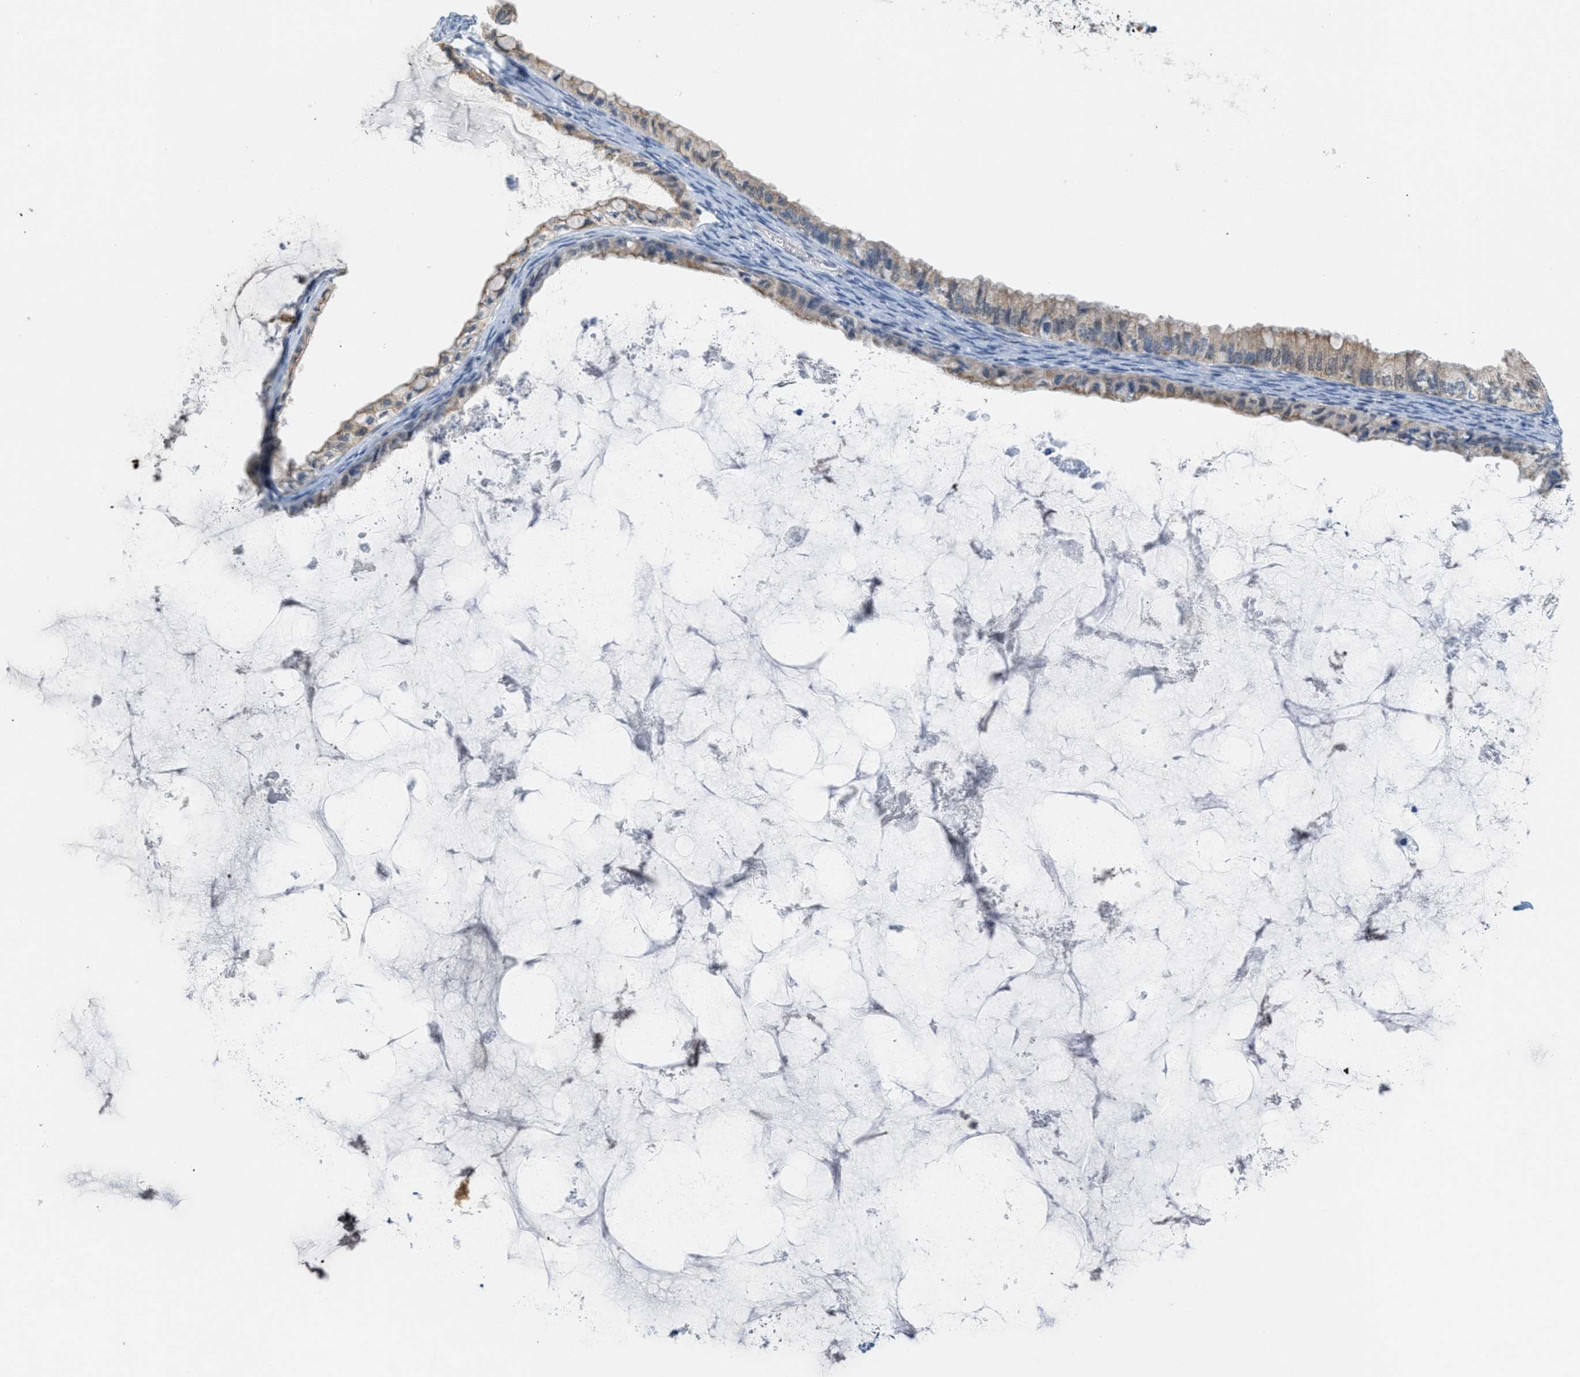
{"staining": {"intensity": "moderate", "quantity": "25%-75%", "location": "cytoplasmic/membranous"}, "tissue": "ovarian cancer", "cell_type": "Tumor cells", "image_type": "cancer", "snomed": [{"axis": "morphology", "description": "Cystadenocarcinoma, mucinous, NOS"}, {"axis": "topography", "description": "Ovary"}], "caption": "This photomicrograph reveals ovarian cancer stained with immunohistochemistry (IHC) to label a protein in brown. The cytoplasmic/membranous of tumor cells show moderate positivity for the protein. Nuclei are counter-stained blue.", "gene": "HS3ST2", "patient": {"sex": "female", "age": 80}}